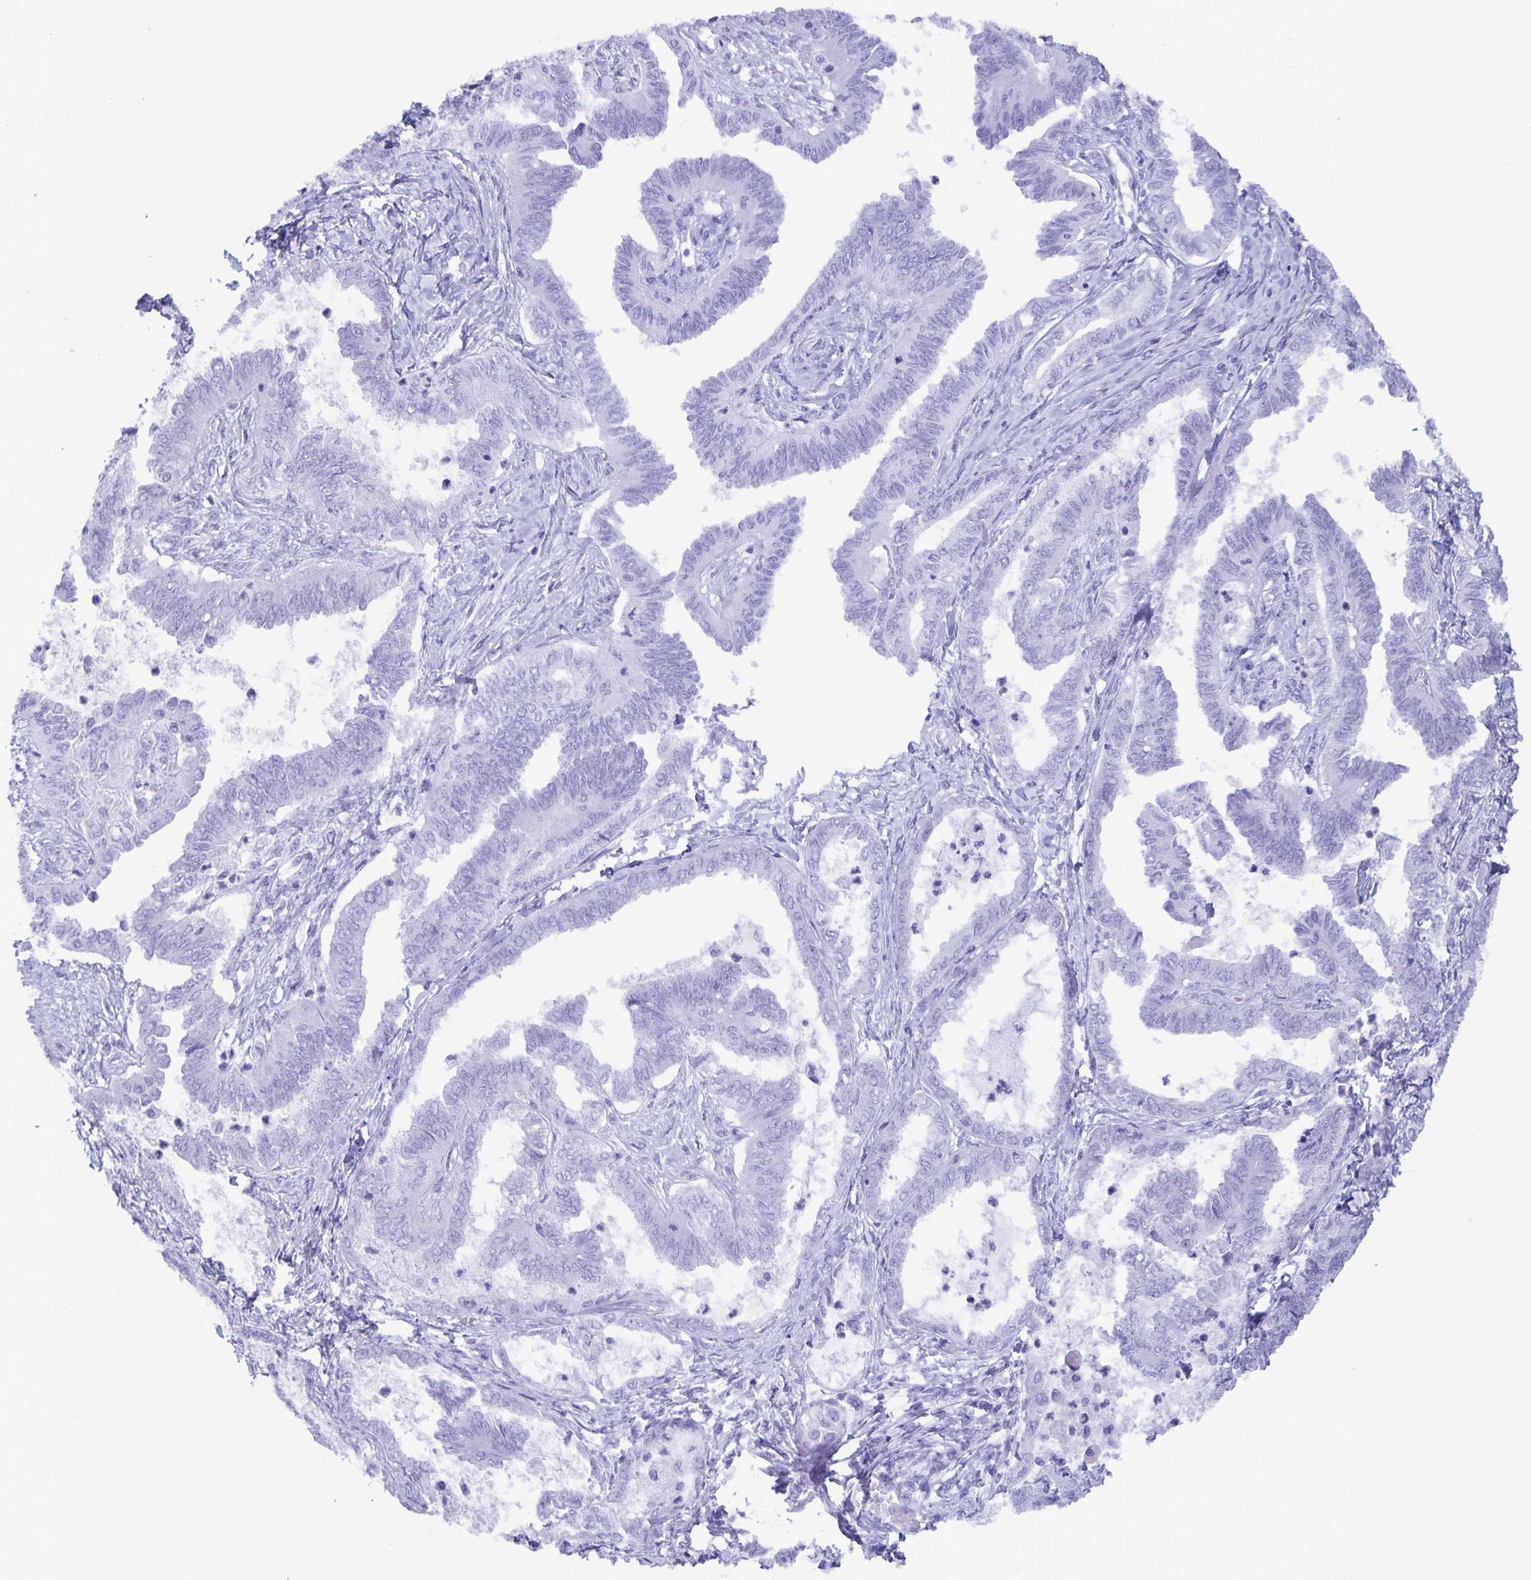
{"staining": {"intensity": "negative", "quantity": "none", "location": "none"}, "tissue": "ovarian cancer", "cell_type": "Tumor cells", "image_type": "cancer", "snomed": [{"axis": "morphology", "description": "Carcinoma, endometroid"}, {"axis": "topography", "description": "Ovary"}], "caption": "Immunohistochemical staining of human ovarian cancer (endometroid carcinoma) shows no significant staining in tumor cells.", "gene": "AQP4", "patient": {"sex": "female", "age": 70}}